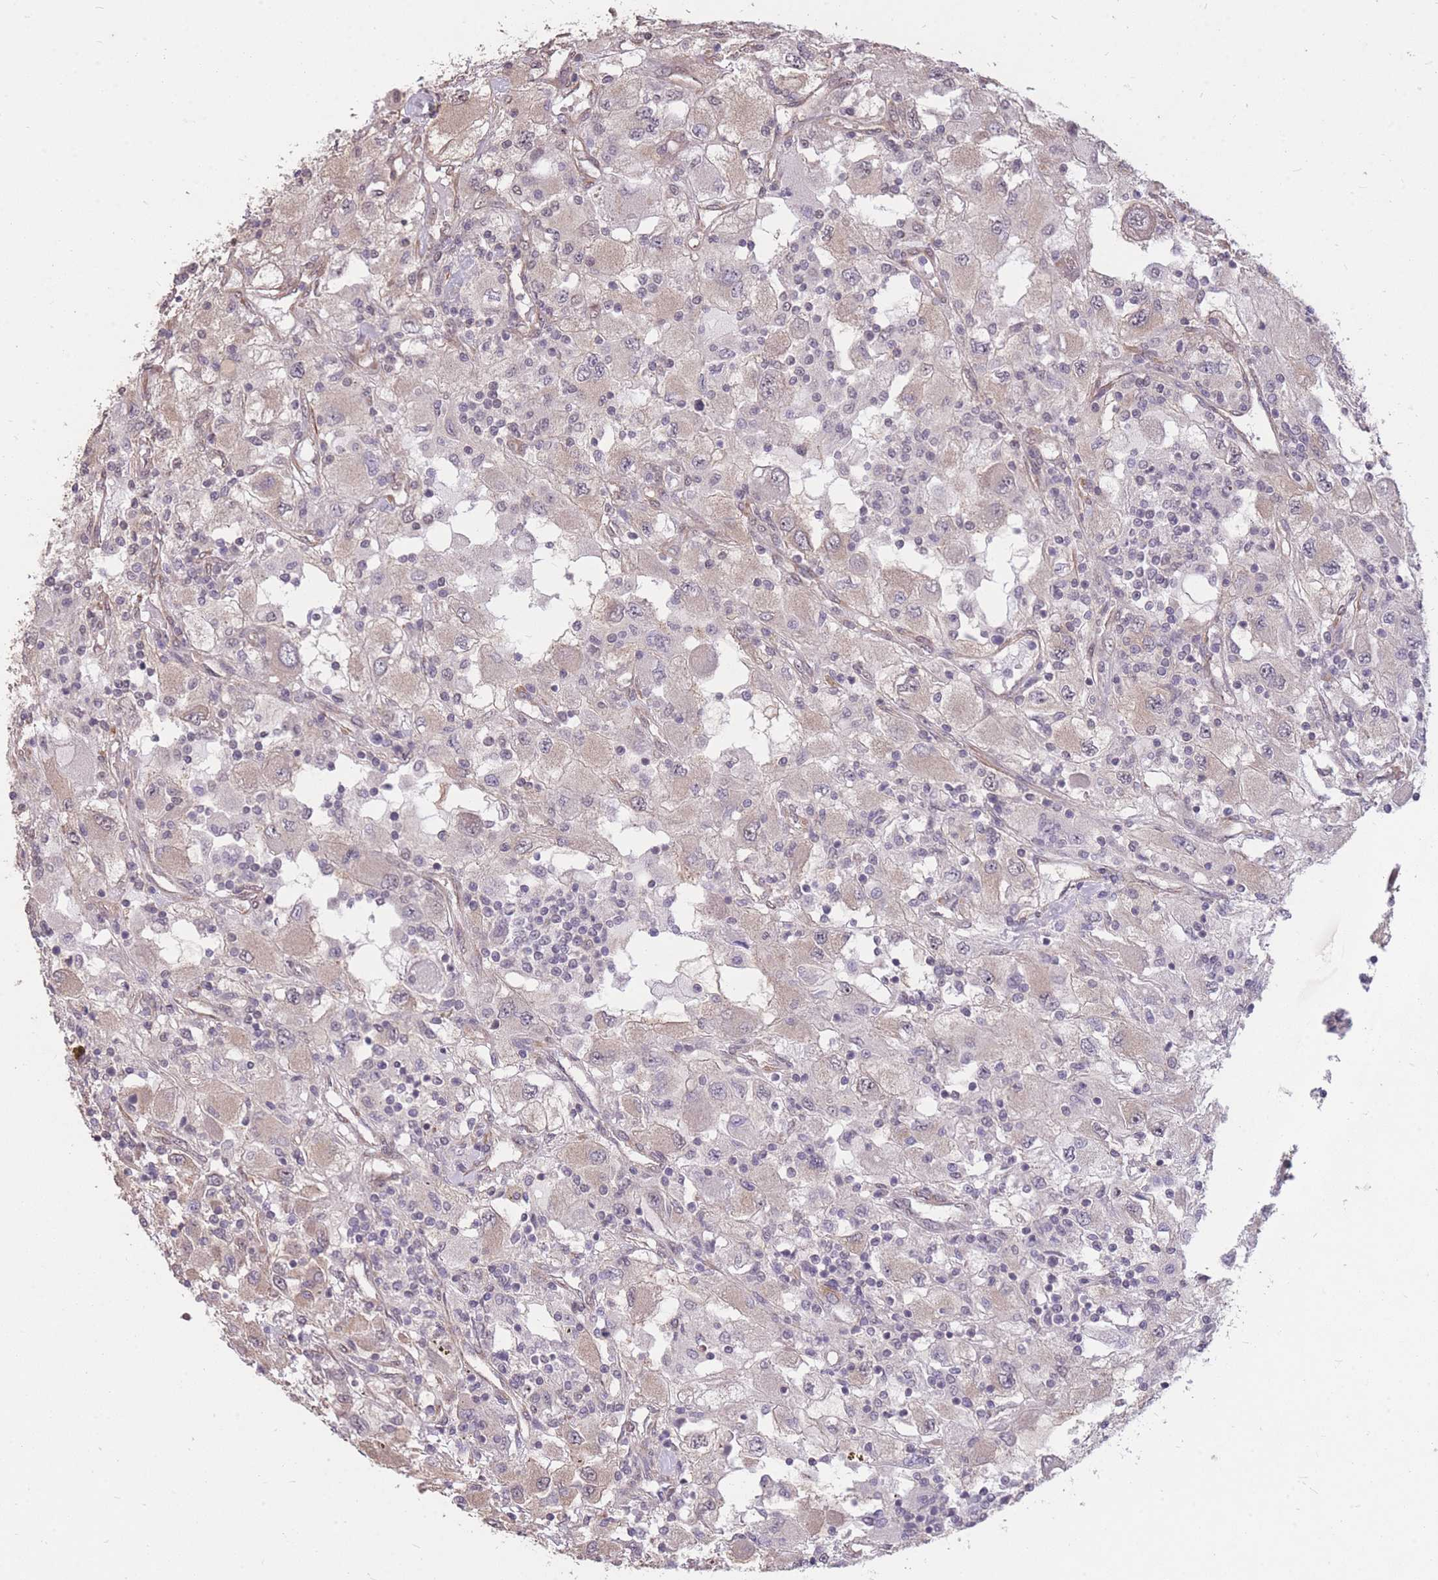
{"staining": {"intensity": "negative", "quantity": "none", "location": "none"}, "tissue": "renal cancer", "cell_type": "Tumor cells", "image_type": "cancer", "snomed": [{"axis": "morphology", "description": "Adenocarcinoma, NOS"}, {"axis": "topography", "description": "Kidney"}], "caption": "Renal cancer stained for a protein using IHC exhibits no positivity tumor cells.", "gene": "DYNC1LI2", "patient": {"sex": "female", "age": 67}}